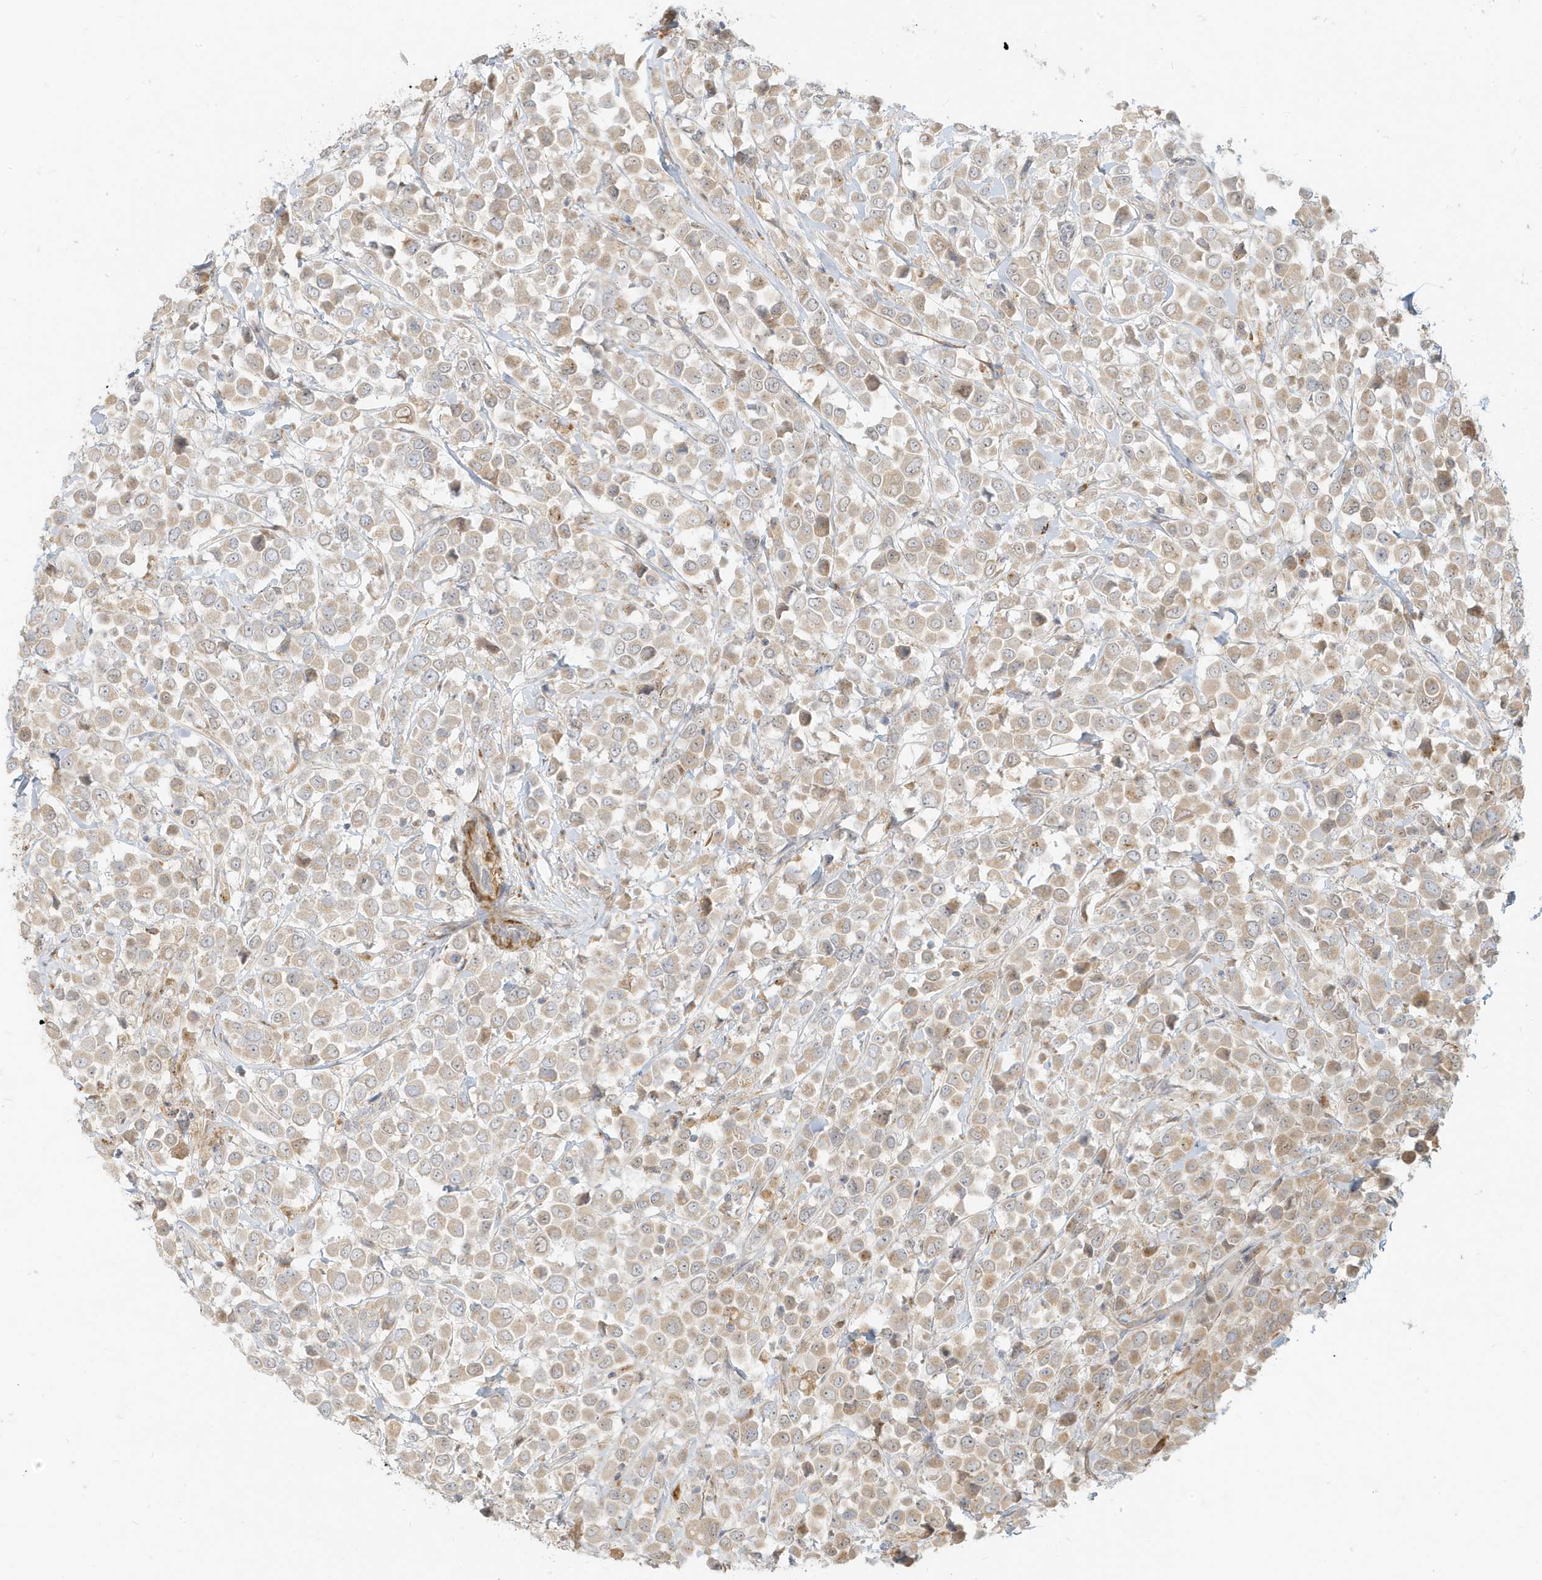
{"staining": {"intensity": "weak", "quantity": ">75%", "location": "cytoplasmic/membranous"}, "tissue": "breast cancer", "cell_type": "Tumor cells", "image_type": "cancer", "snomed": [{"axis": "morphology", "description": "Duct carcinoma"}, {"axis": "topography", "description": "Breast"}], "caption": "Immunohistochemical staining of human breast cancer reveals low levels of weak cytoplasmic/membranous expression in approximately >75% of tumor cells. (DAB (3,3'-diaminobenzidine) IHC with brightfield microscopy, high magnification).", "gene": "MCOLN1", "patient": {"sex": "female", "age": 61}}